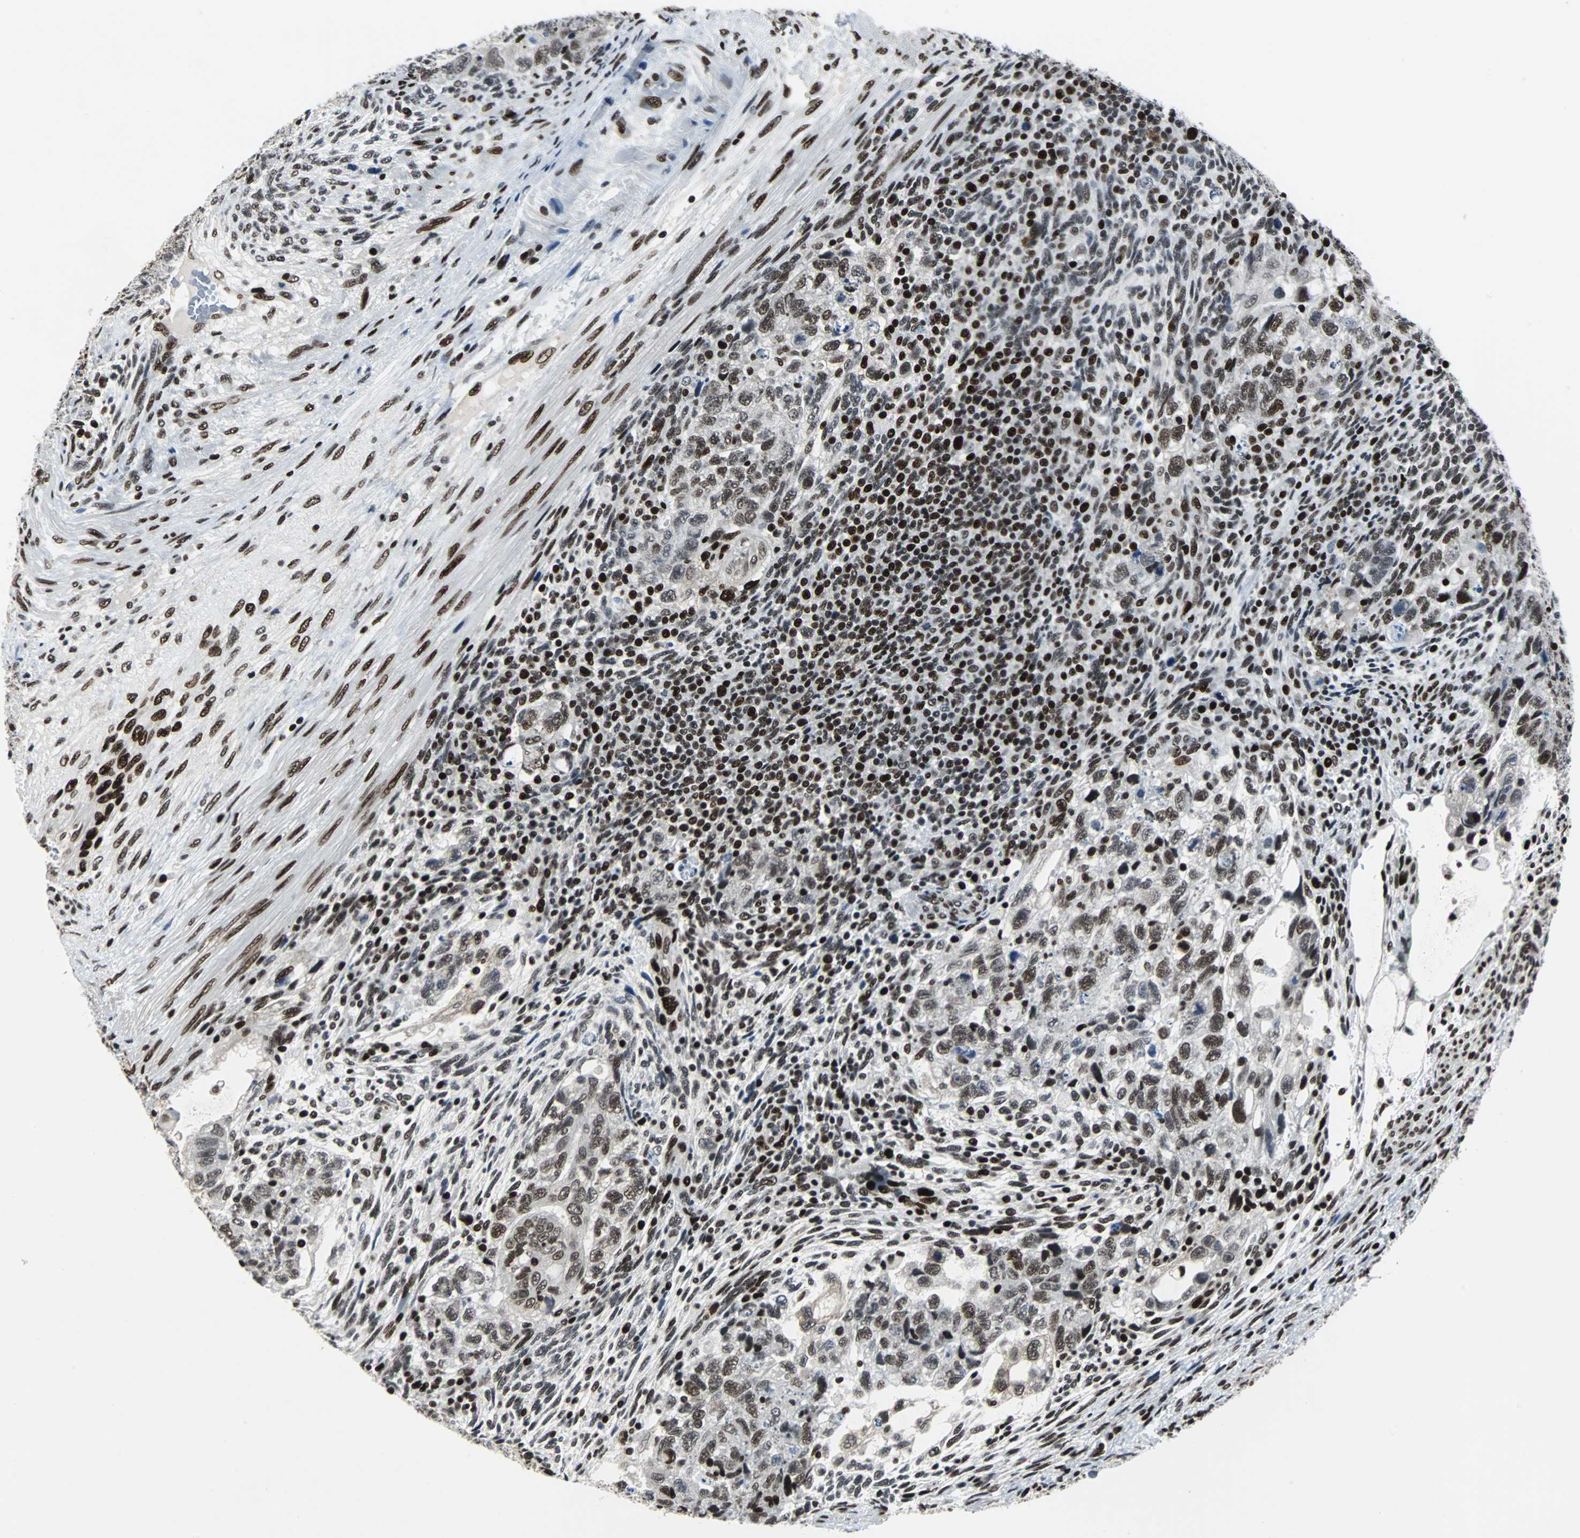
{"staining": {"intensity": "strong", "quantity": ">75%", "location": "nuclear"}, "tissue": "testis cancer", "cell_type": "Tumor cells", "image_type": "cancer", "snomed": [{"axis": "morphology", "description": "Normal tissue, NOS"}, {"axis": "morphology", "description": "Carcinoma, Embryonal, NOS"}, {"axis": "topography", "description": "Testis"}], "caption": "High-power microscopy captured an IHC micrograph of embryonal carcinoma (testis), revealing strong nuclear expression in about >75% of tumor cells.", "gene": "MEF2D", "patient": {"sex": "male", "age": 36}}